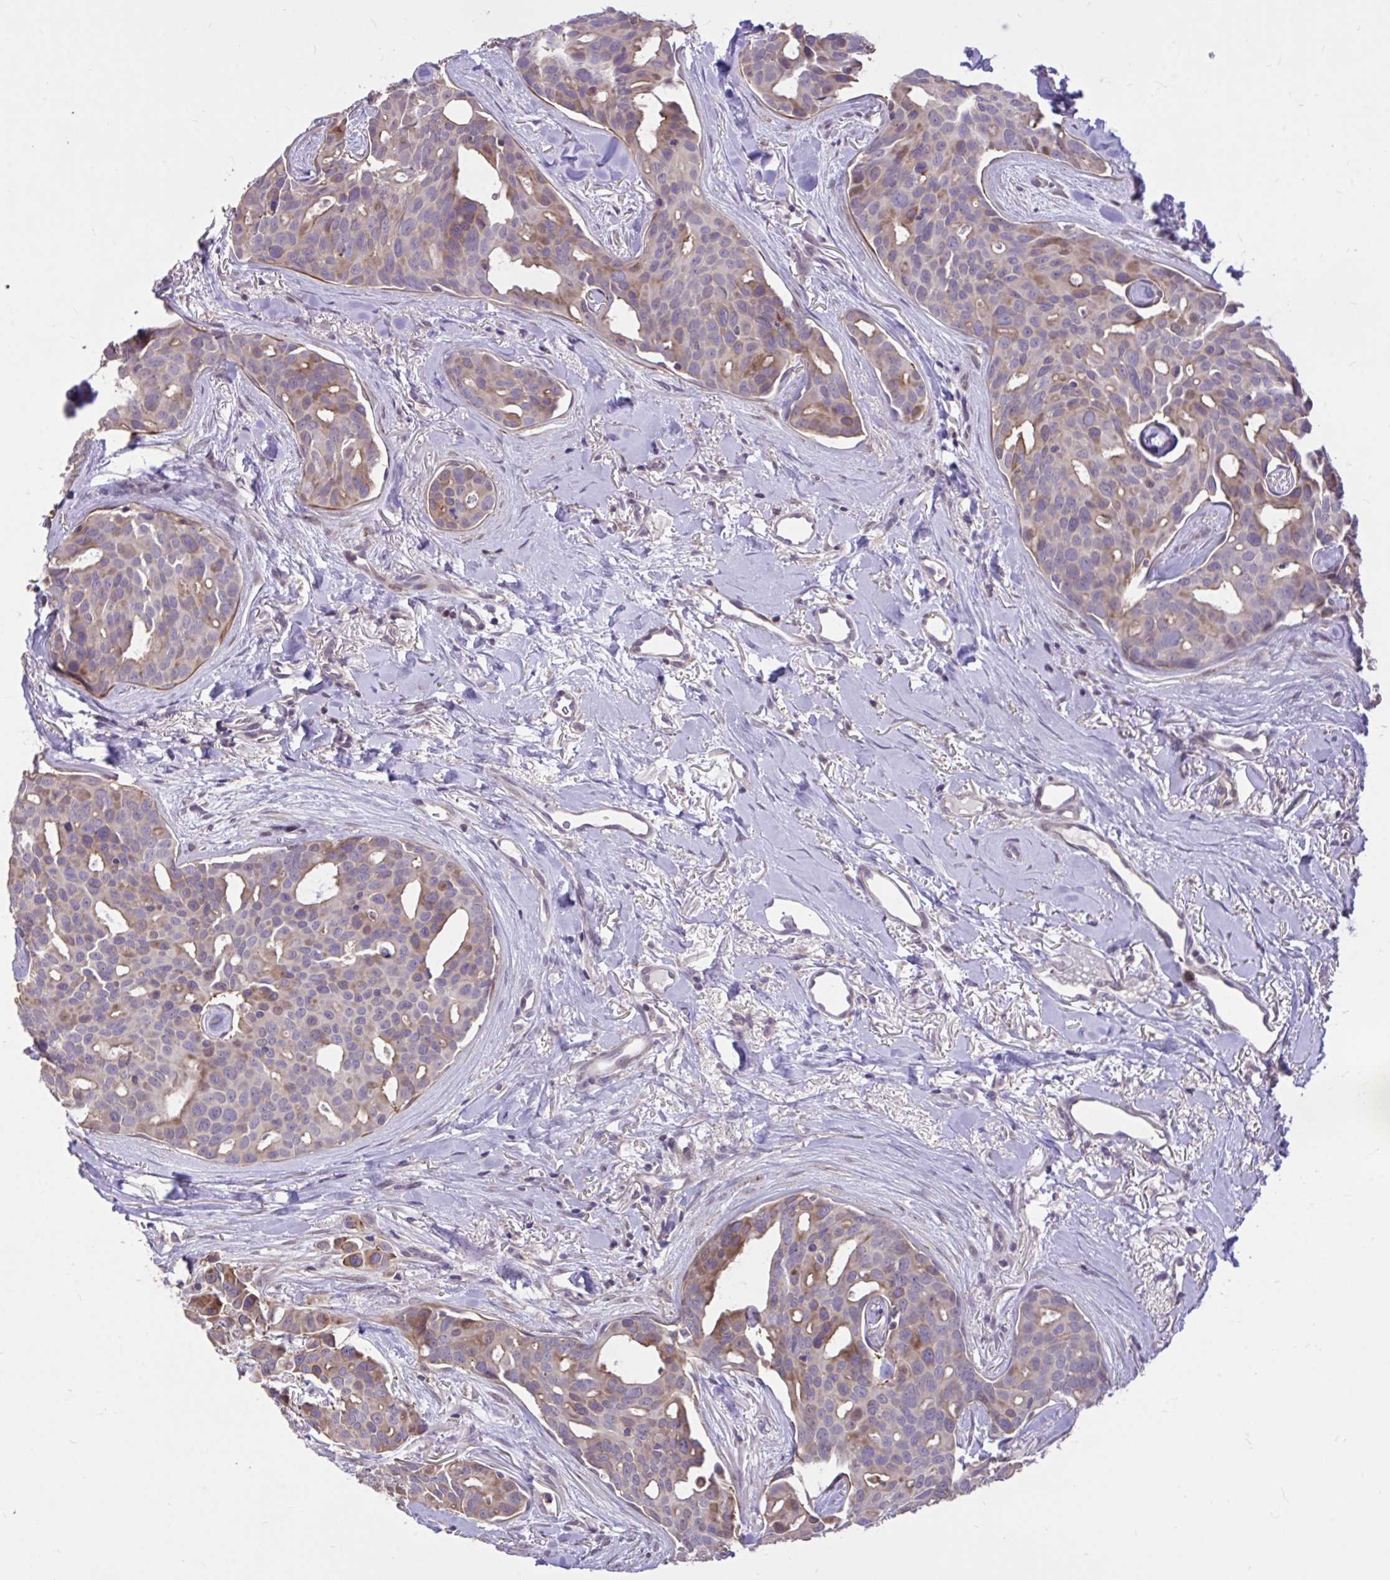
{"staining": {"intensity": "moderate", "quantity": "<25%", "location": "cytoplasmic/membranous"}, "tissue": "breast cancer", "cell_type": "Tumor cells", "image_type": "cancer", "snomed": [{"axis": "morphology", "description": "Duct carcinoma"}, {"axis": "topography", "description": "Breast"}], "caption": "IHC image of breast infiltrating ductal carcinoma stained for a protein (brown), which exhibits low levels of moderate cytoplasmic/membranous positivity in approximately <25% of tumor cells.", "gene": "IGFL2", "patient": {"sex": "female", "age": 54}}